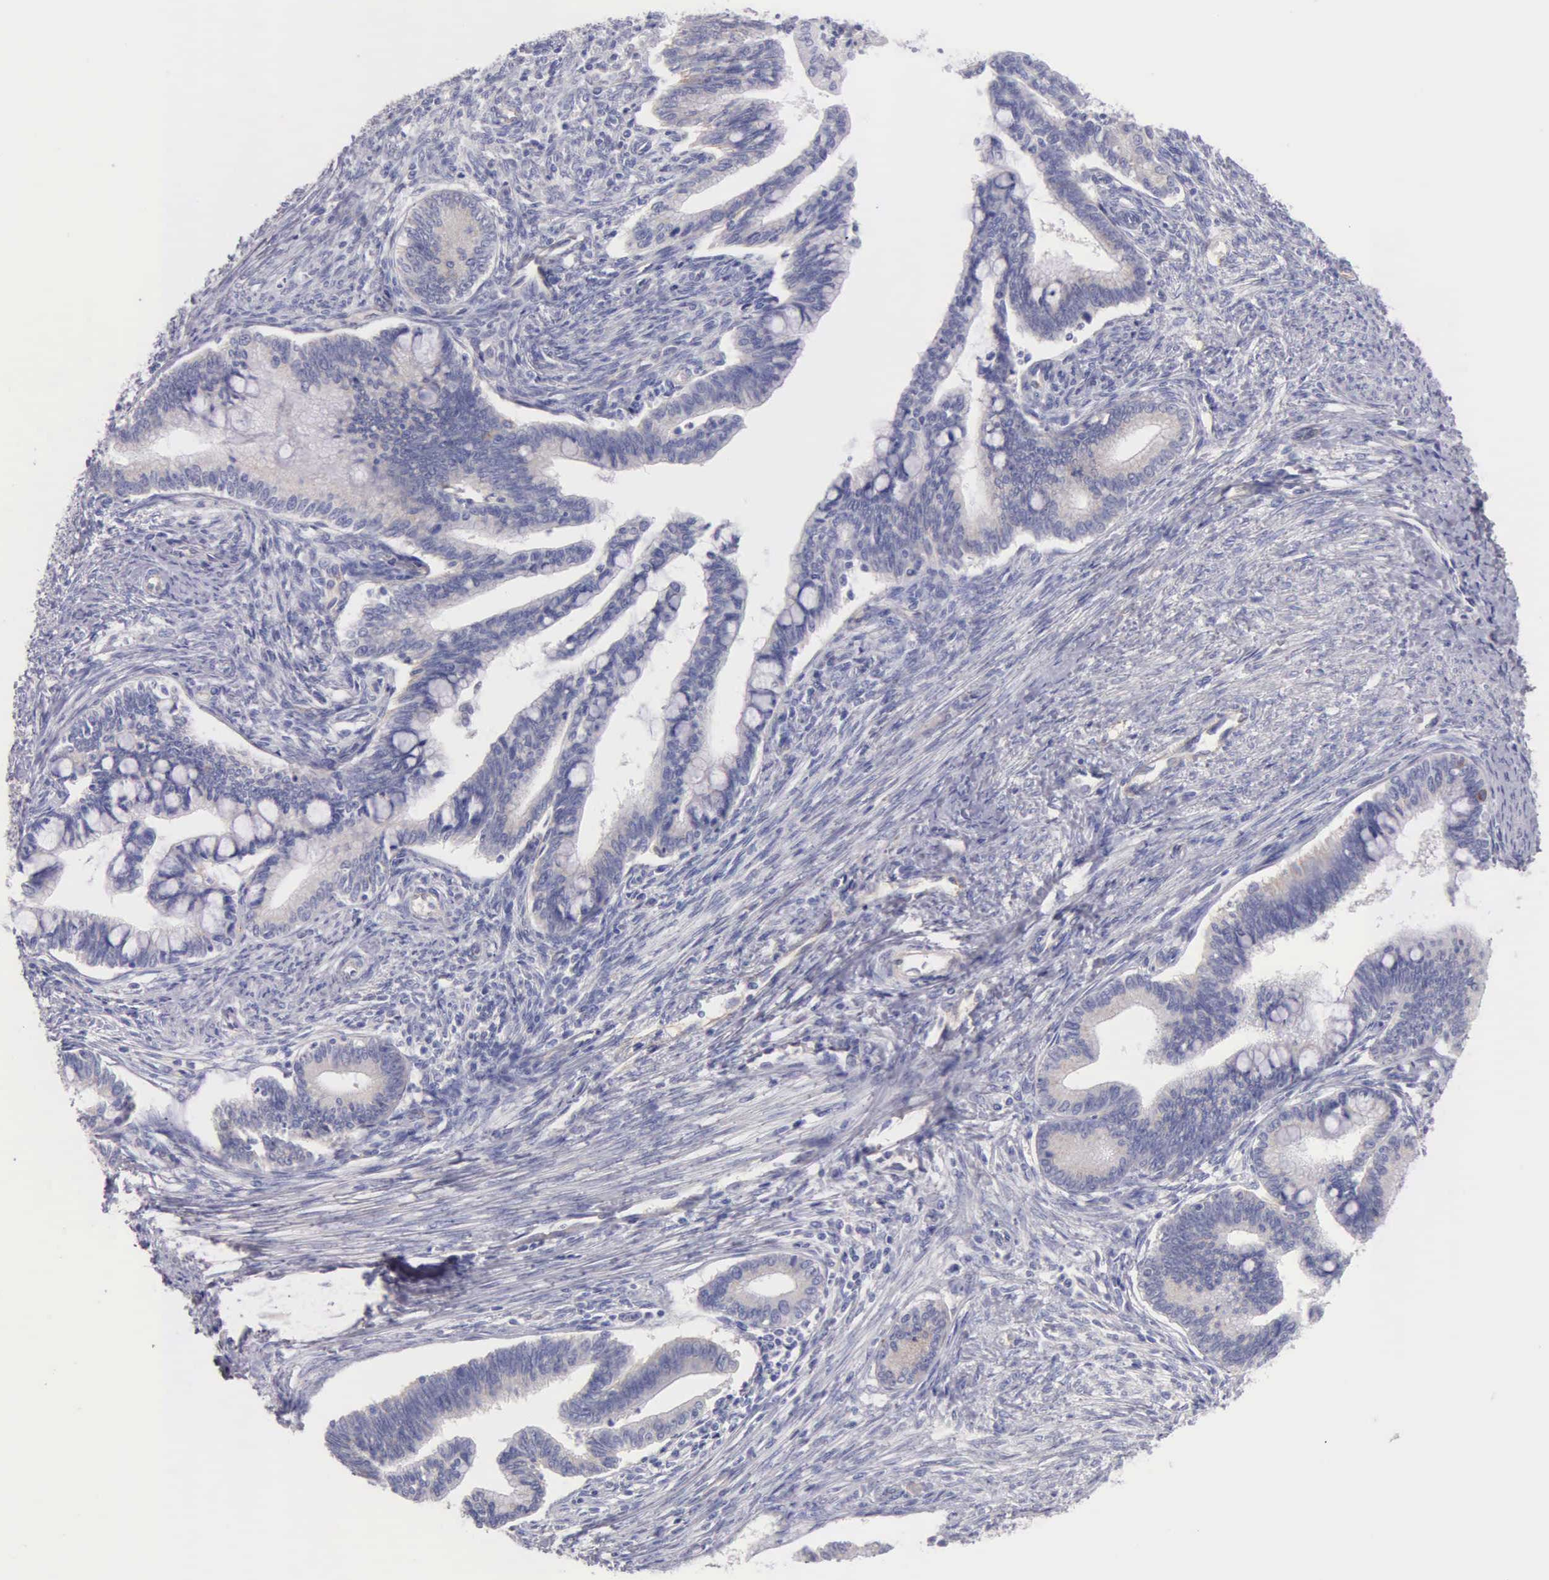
{"staining": {"intensity": "negative", "quantity": "none", "location": "none"}, "tissue": "cervical cancer", "cell_type": "Tumor cells", "image_type": "cancer", "snomed": [{"axis": "morphology", "description": "Adenocarcinoma, NOS"}, {"axis": "topography", "description": "Cervix"}], "caption": "Tumor cells are negative for protein expression in human cervical adenocarcinoma.", "gene": "APP", "patient": {"sex": "female", "age": 36}}